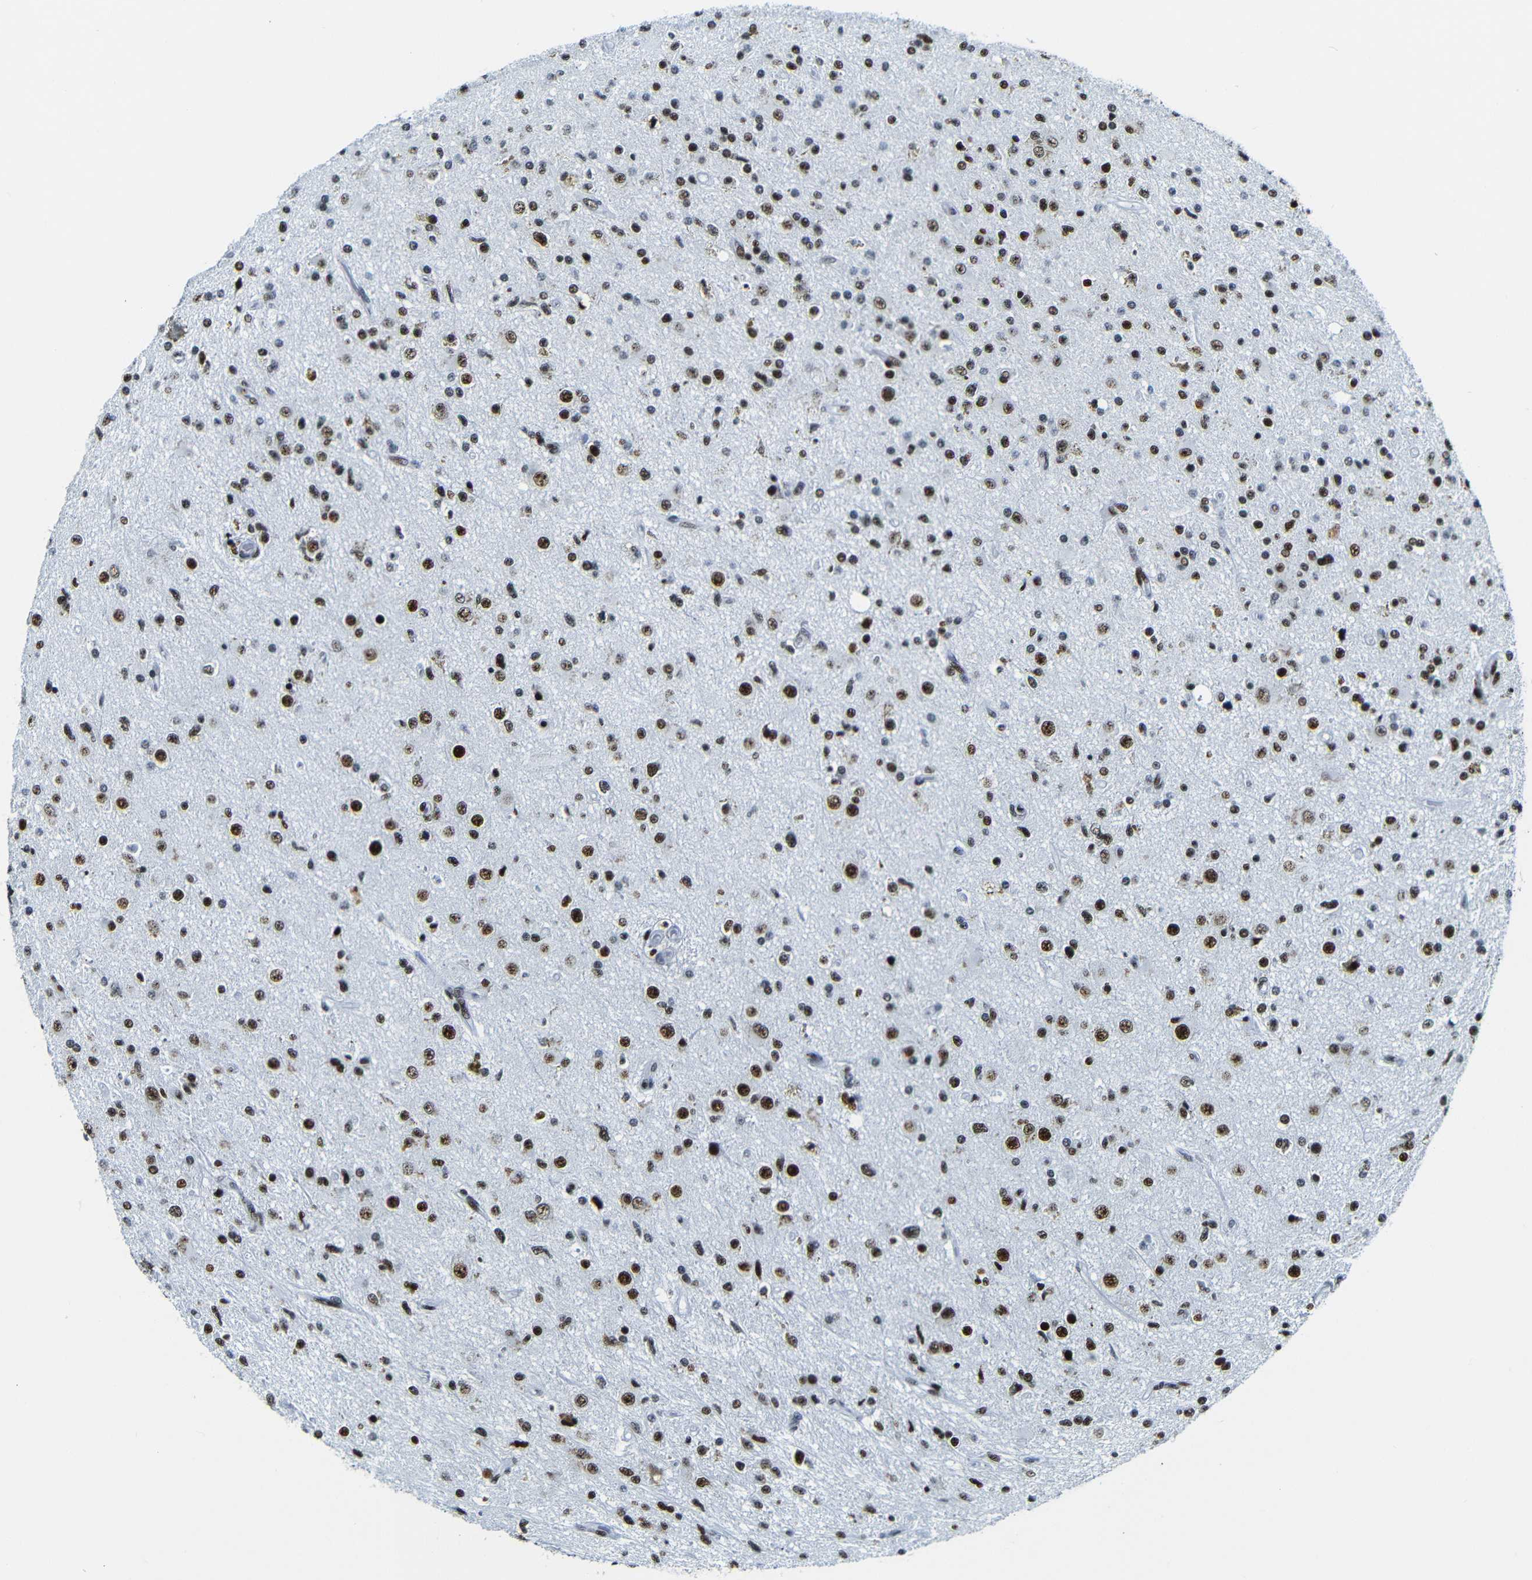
{"staining": {"intensity": "strong", "quantity": ">75%", "location": "nuclear"}, "tissue": "glioma", "cell_type": "Tumor cells", "image_type": "cancer", "snomed": [{"axis": "morphology", "description": "Glioma, malignant, High grade"}, {"axis": "topography", "description": "Brain"}], "caption": "Human glioma stained with a protein marker reveals strong staining in tumor cells.", "gene": "SRSF1", "patient": {"sex": "male", "age": 33}}